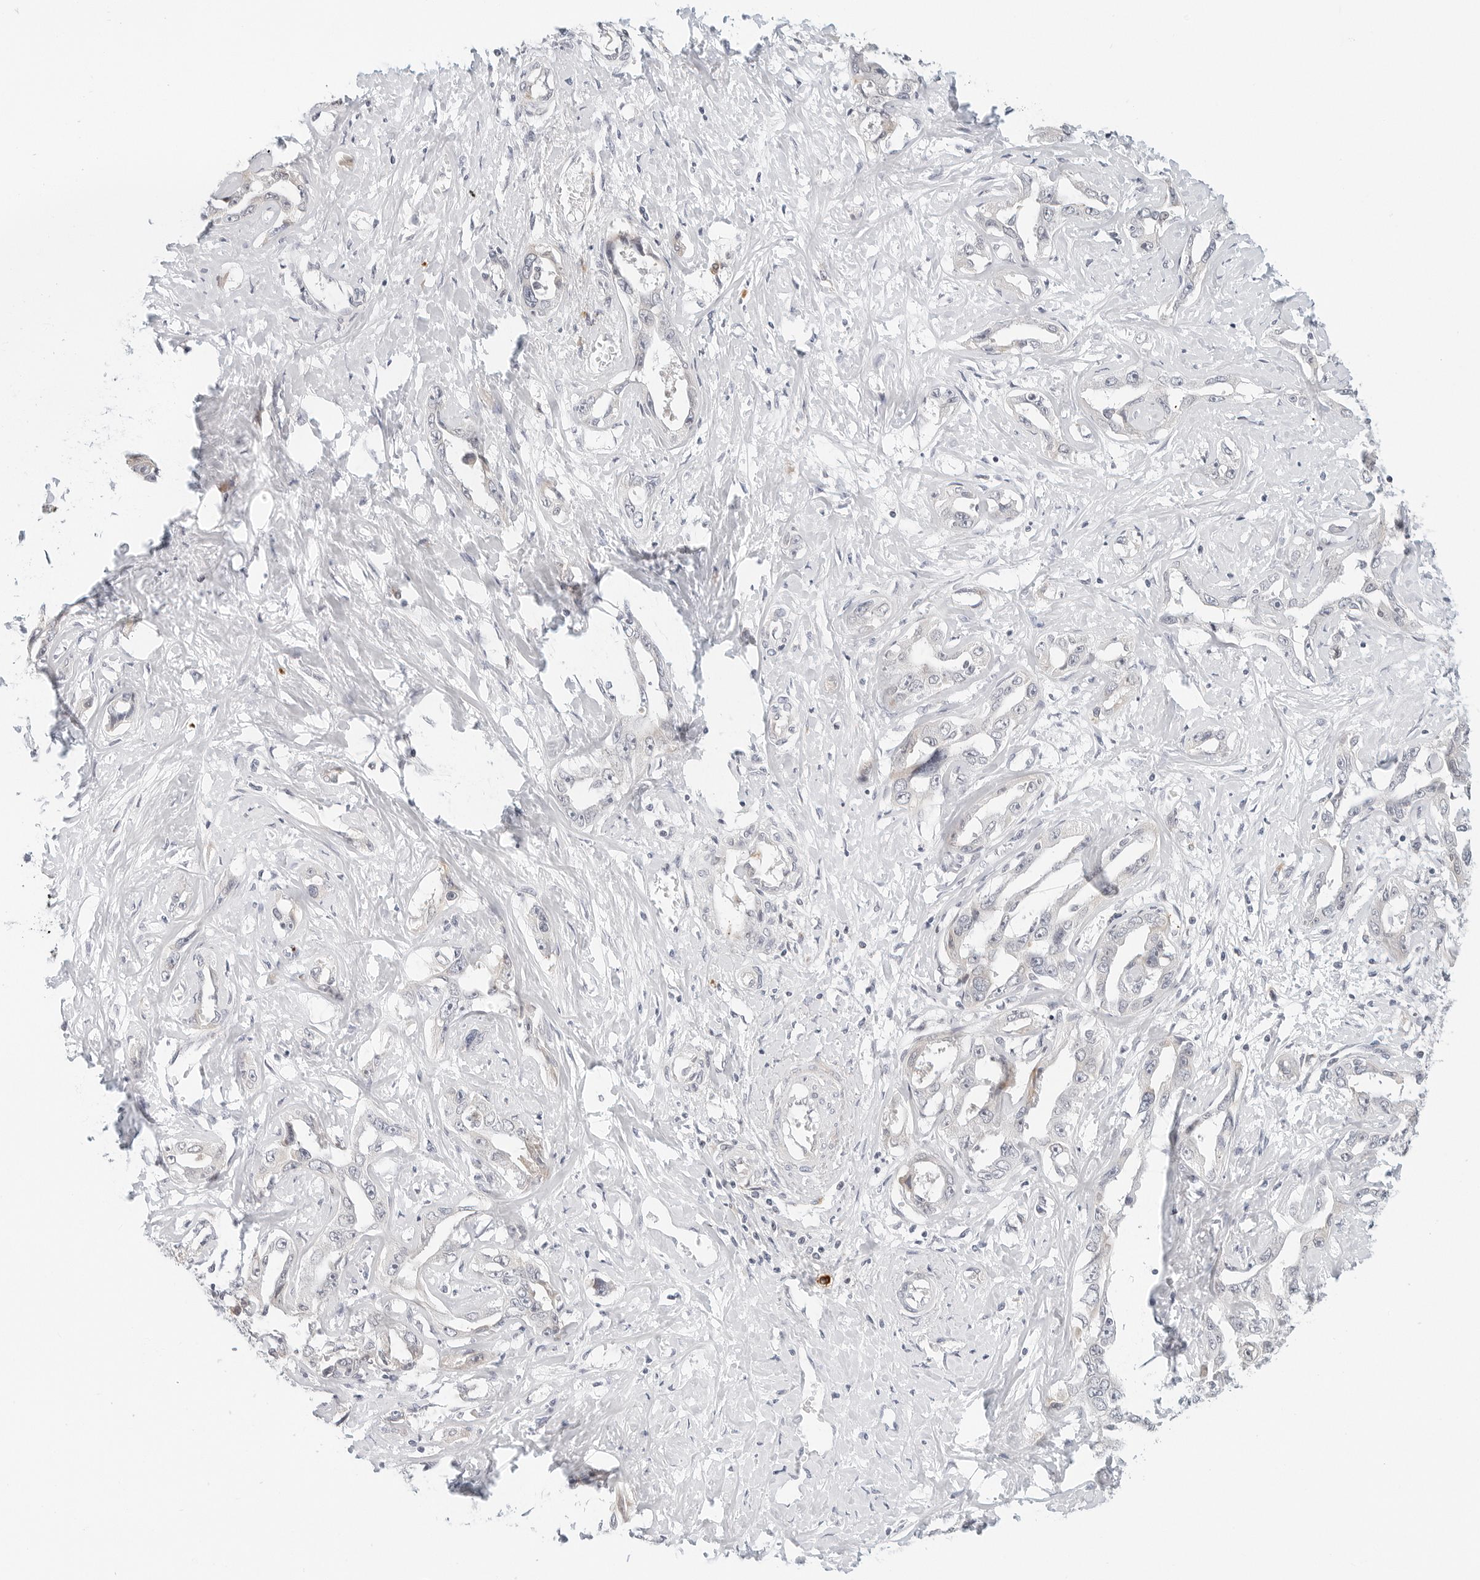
{"staining": {"intensity": "negative", "quantity": "none", "location": "none"}, "tissue": "liver cancer", "cell_type": "Tumor cells", "image_type": "cancer", "snomed": [{"axis": "morphology", "description": "Cholangiocarcinoma"}, {"axis": "topography", "description": "Liver"}], "caption": "IHC micrograph of neoplastic tissue: human liver cancer stained with DAB reveals no significant protein staining in tumor cells.", "gene": "PARP10", "patient": {"sex": "male", "age": 59}}